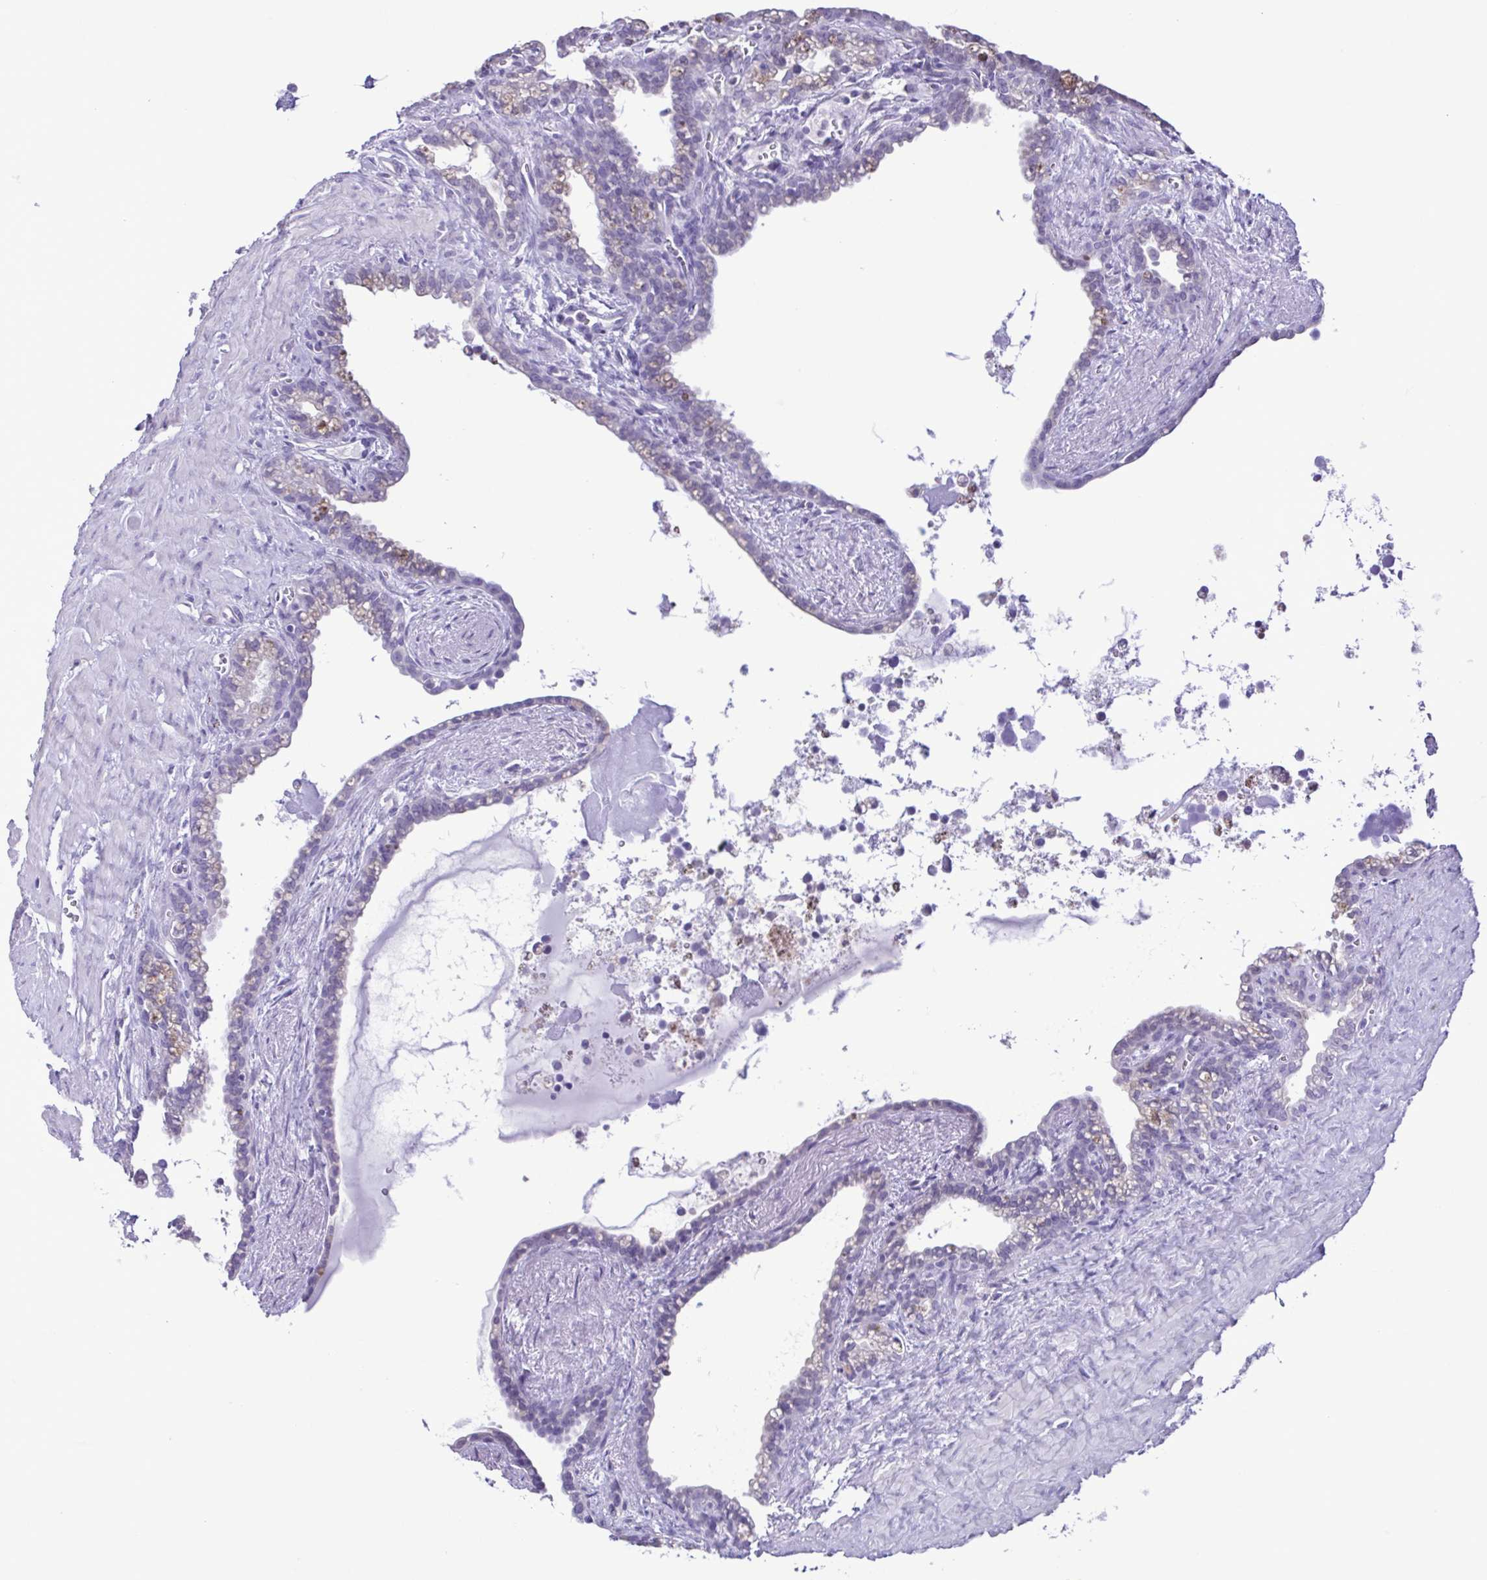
{"staining": {"intensity": "negative", "quantity": "none", "location": "none"}, "tissue": "seminal vesicle", "cell_type": "Glandular cells", "image_type": "normal", "snomed": [{"axis": "morphology", "description": "Normal tissue, NOS"}, {"axis": "topography", "description": "Seminal veicle"}], "caption": "Human seminal vesicle stained for a protein using immunohistochemistry reveals no staining in glandular cells.", "gene": "CBY2", "patient": {"sex": "male", "age": 76}}